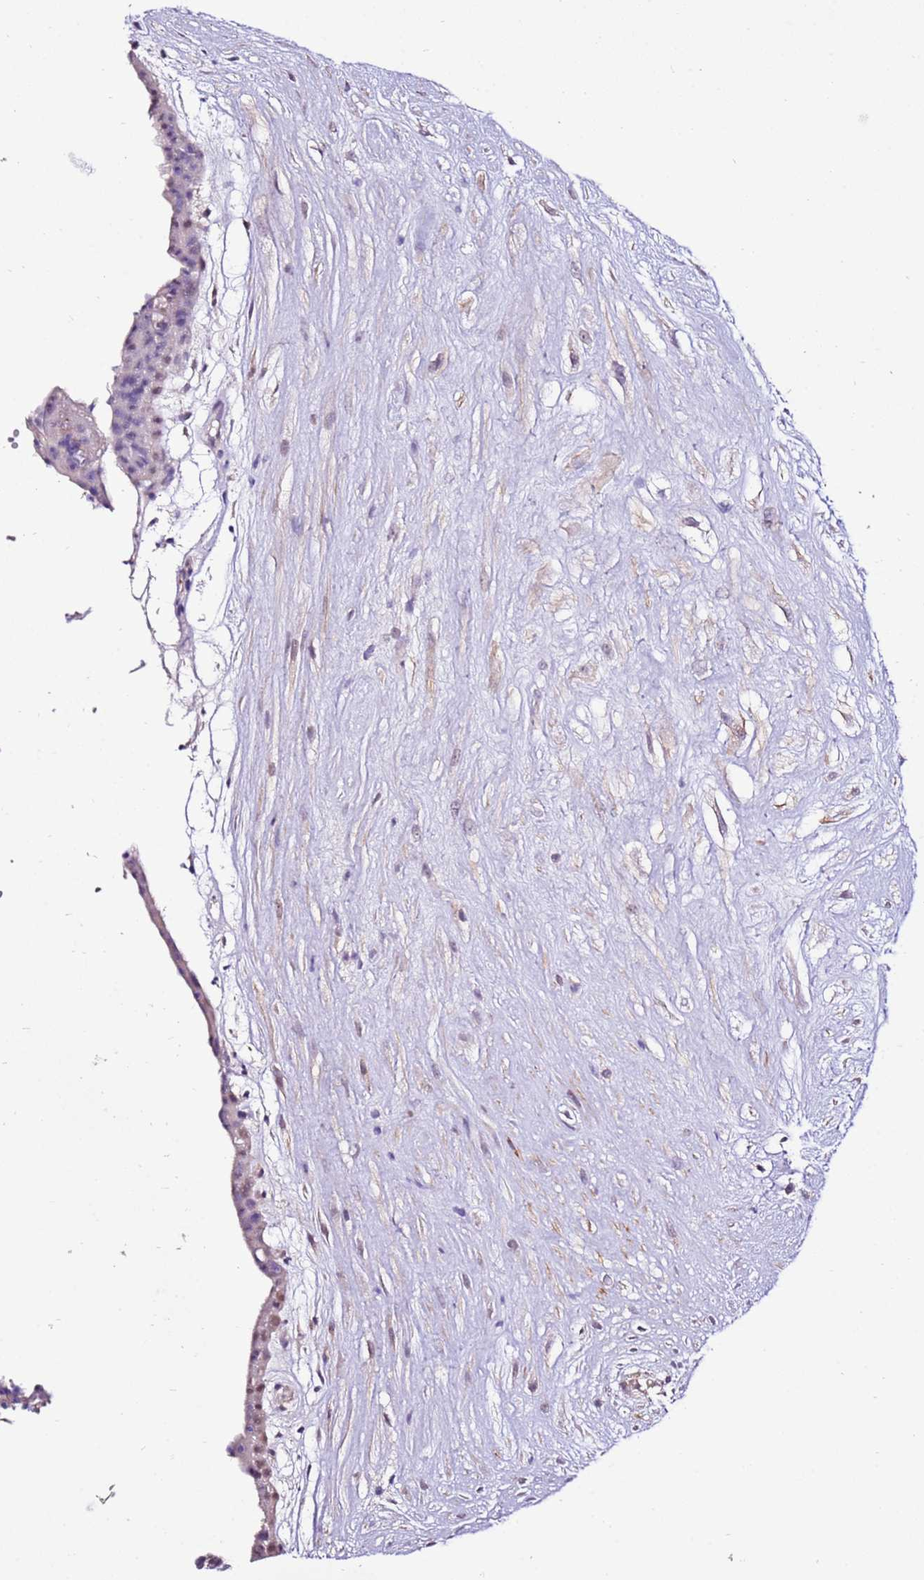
{"staining": {"intensity": "negative", "quantity": "none", "location": "none"}, "tissue": "placenta", "cell_type": "Decidual cells", "image_type": "normal", "snomed": [{"axis": "morphology", "description": "Normal tissue, NOS"}, {"axis": "topography", "description": "Placenta"}], "caption": "Human placenta stained for a protein using immunohistochemistry exhibits no staining in decidual cells.", "gene": "ART5", "patient": {"sex": "female", "age": 18}}